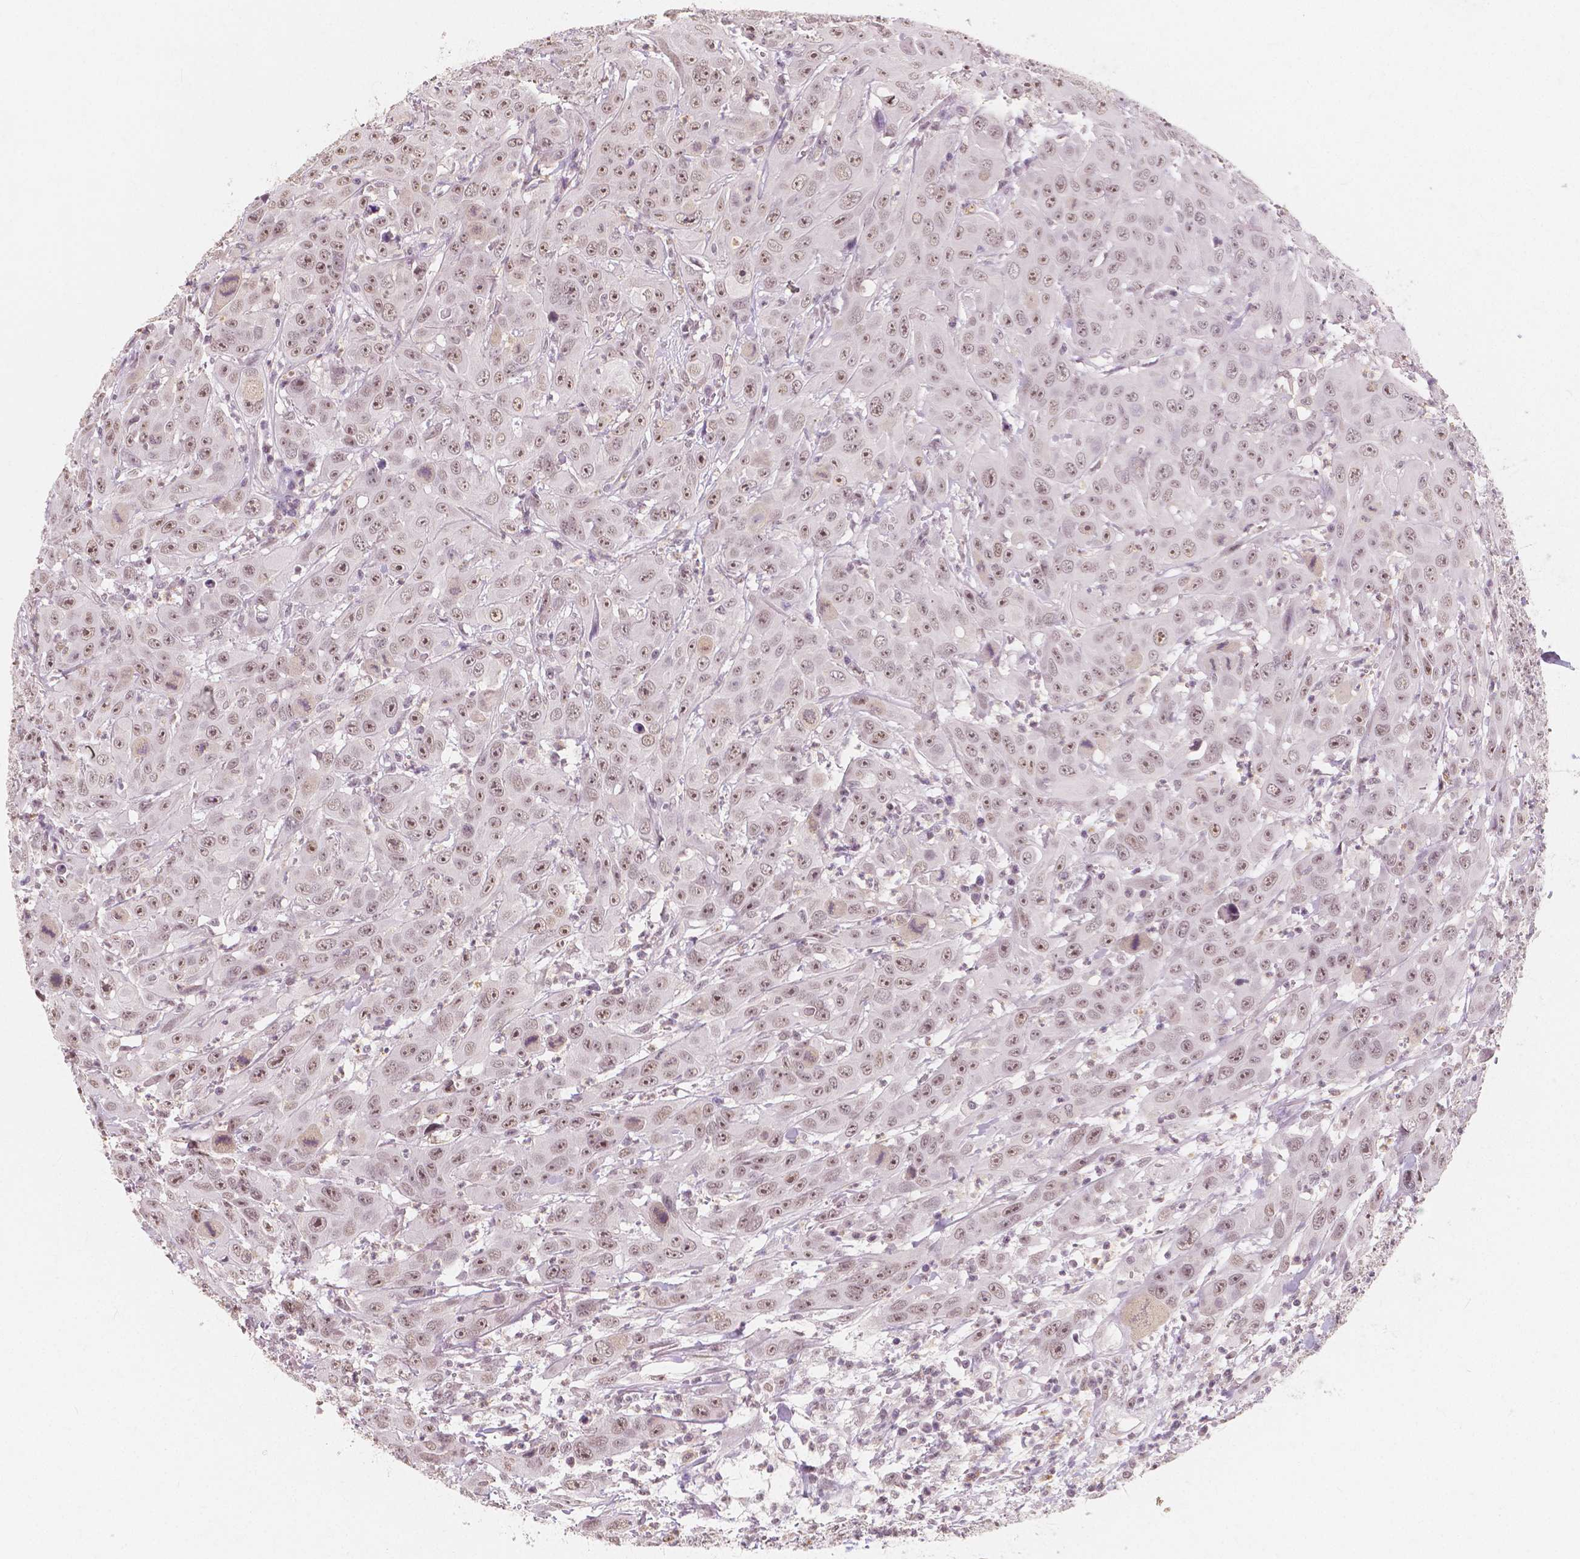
{"staining": {"intensity": "moderate", "quantity": ">75%", "location": "nuclear"}, "tissue": "head and neck cancer", "cell_type": "Tumor cells", "image_type": "cancer", "snomed": [{"axis": "morphology", "description": "Squamous cell carcinoma, NOS"}, {"axis": "topography", "description": "Skin"}, {"axis": "topography", "description": "Head-Neck"}], "caption": "Immunohistochemical staining of squamous cell carcinoma (head and neck) reveals medium levels of moderate nuclear protein staining in approximately >75% of tumor cells.", "gene": "NOLC1", "patient": {"sex": "male", "age": 80}}